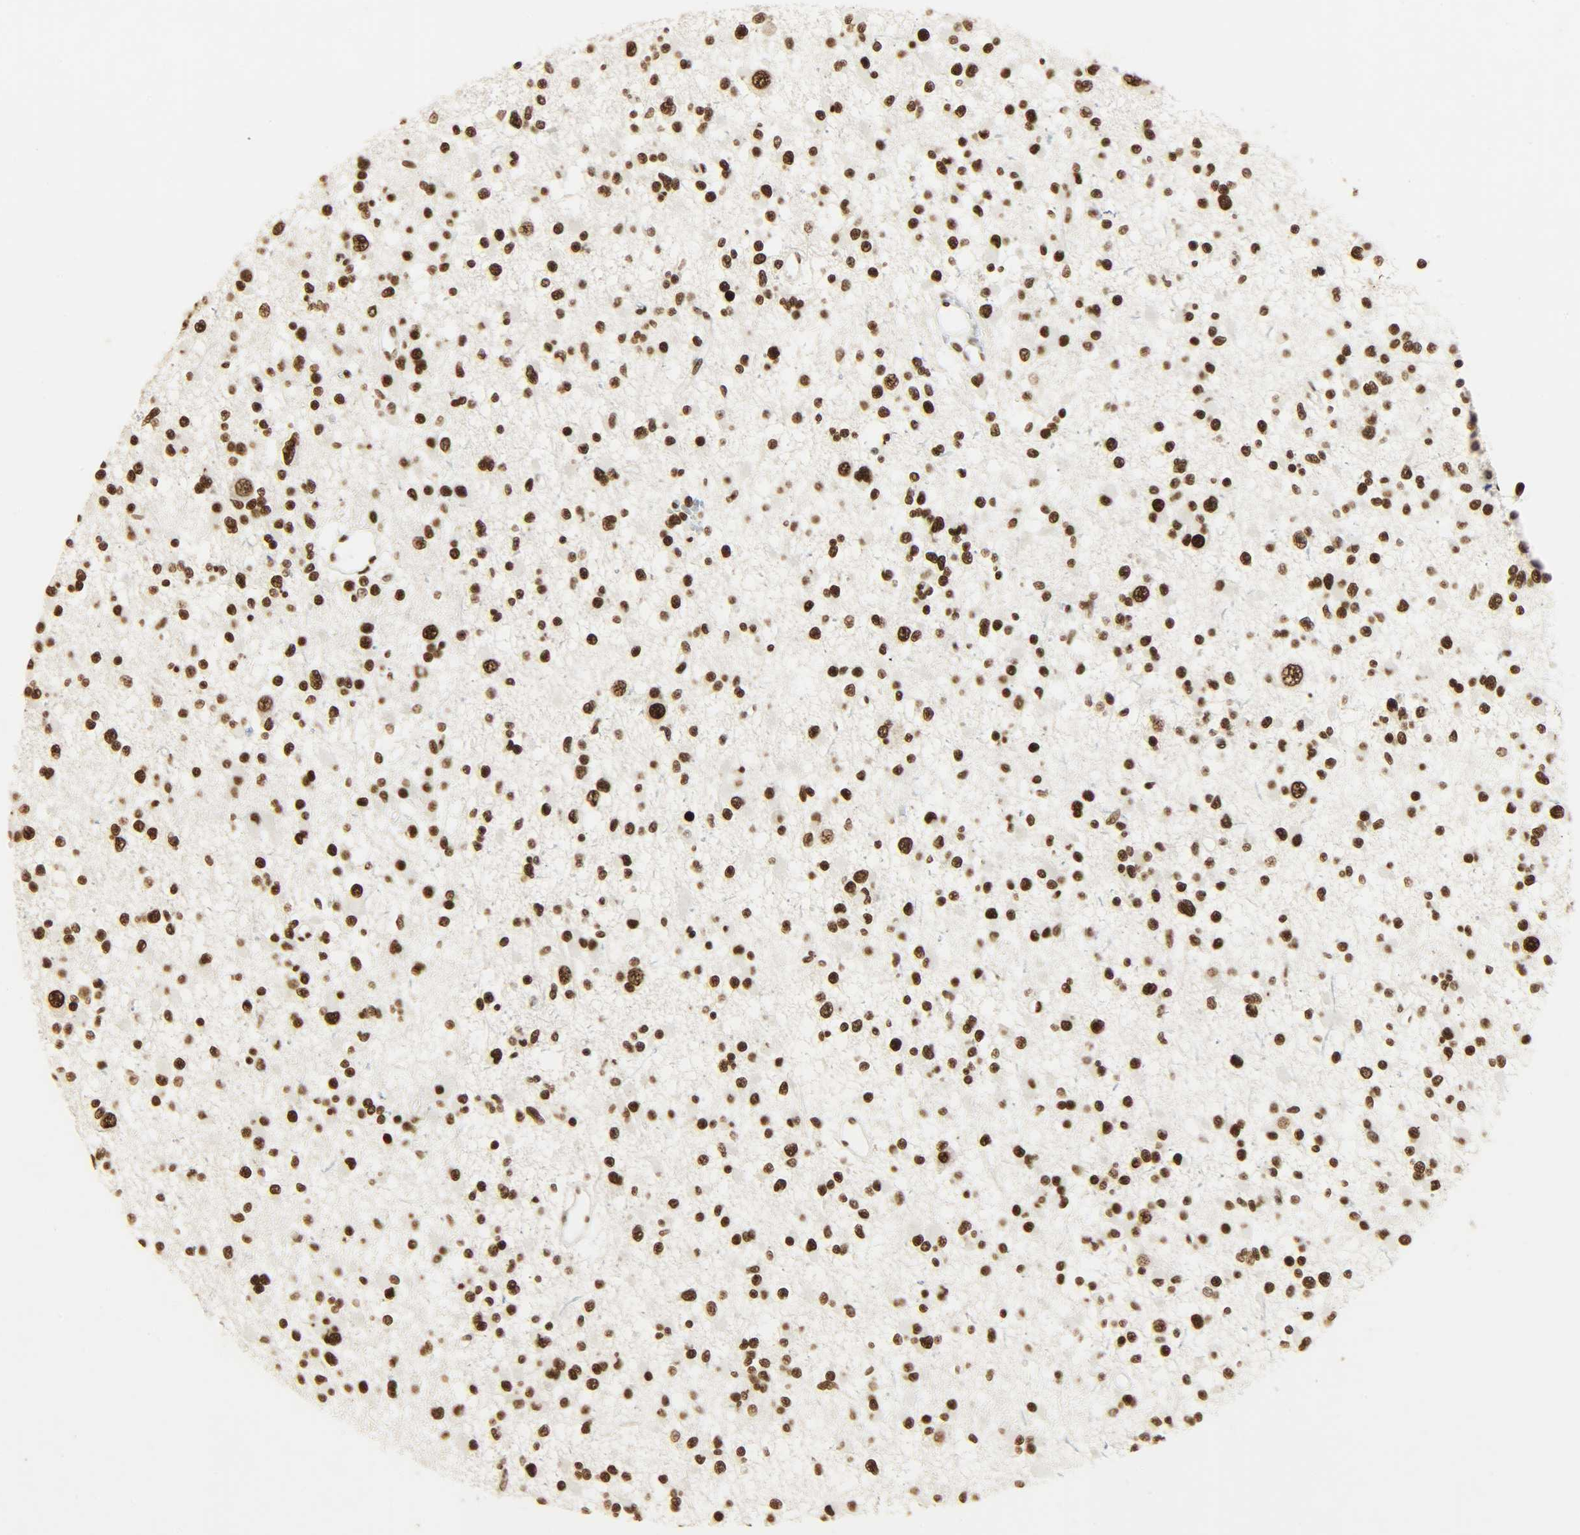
{"staining": {"intensity": "strong", "quantity": ">75%", "location": "nuclear"}, "tissue": "glioma", "cell_type": "Tumor cells", "image_type": "cancer", "snomed": [{"axis": "morphology", "description": "Glioma, malignant, Low grade"}, {"axis": "topography", "description": "Brain"}], "caption": "Protein staining of malignant glioma (low-grade) tissue displays strong nuclear expression in about >75% of tumor cells. (DAB IHC, brown staining for protein, blue staining for nuclei).", "gene": "KHDRBS1", "patient": {"sex": "female", "age": 22}}